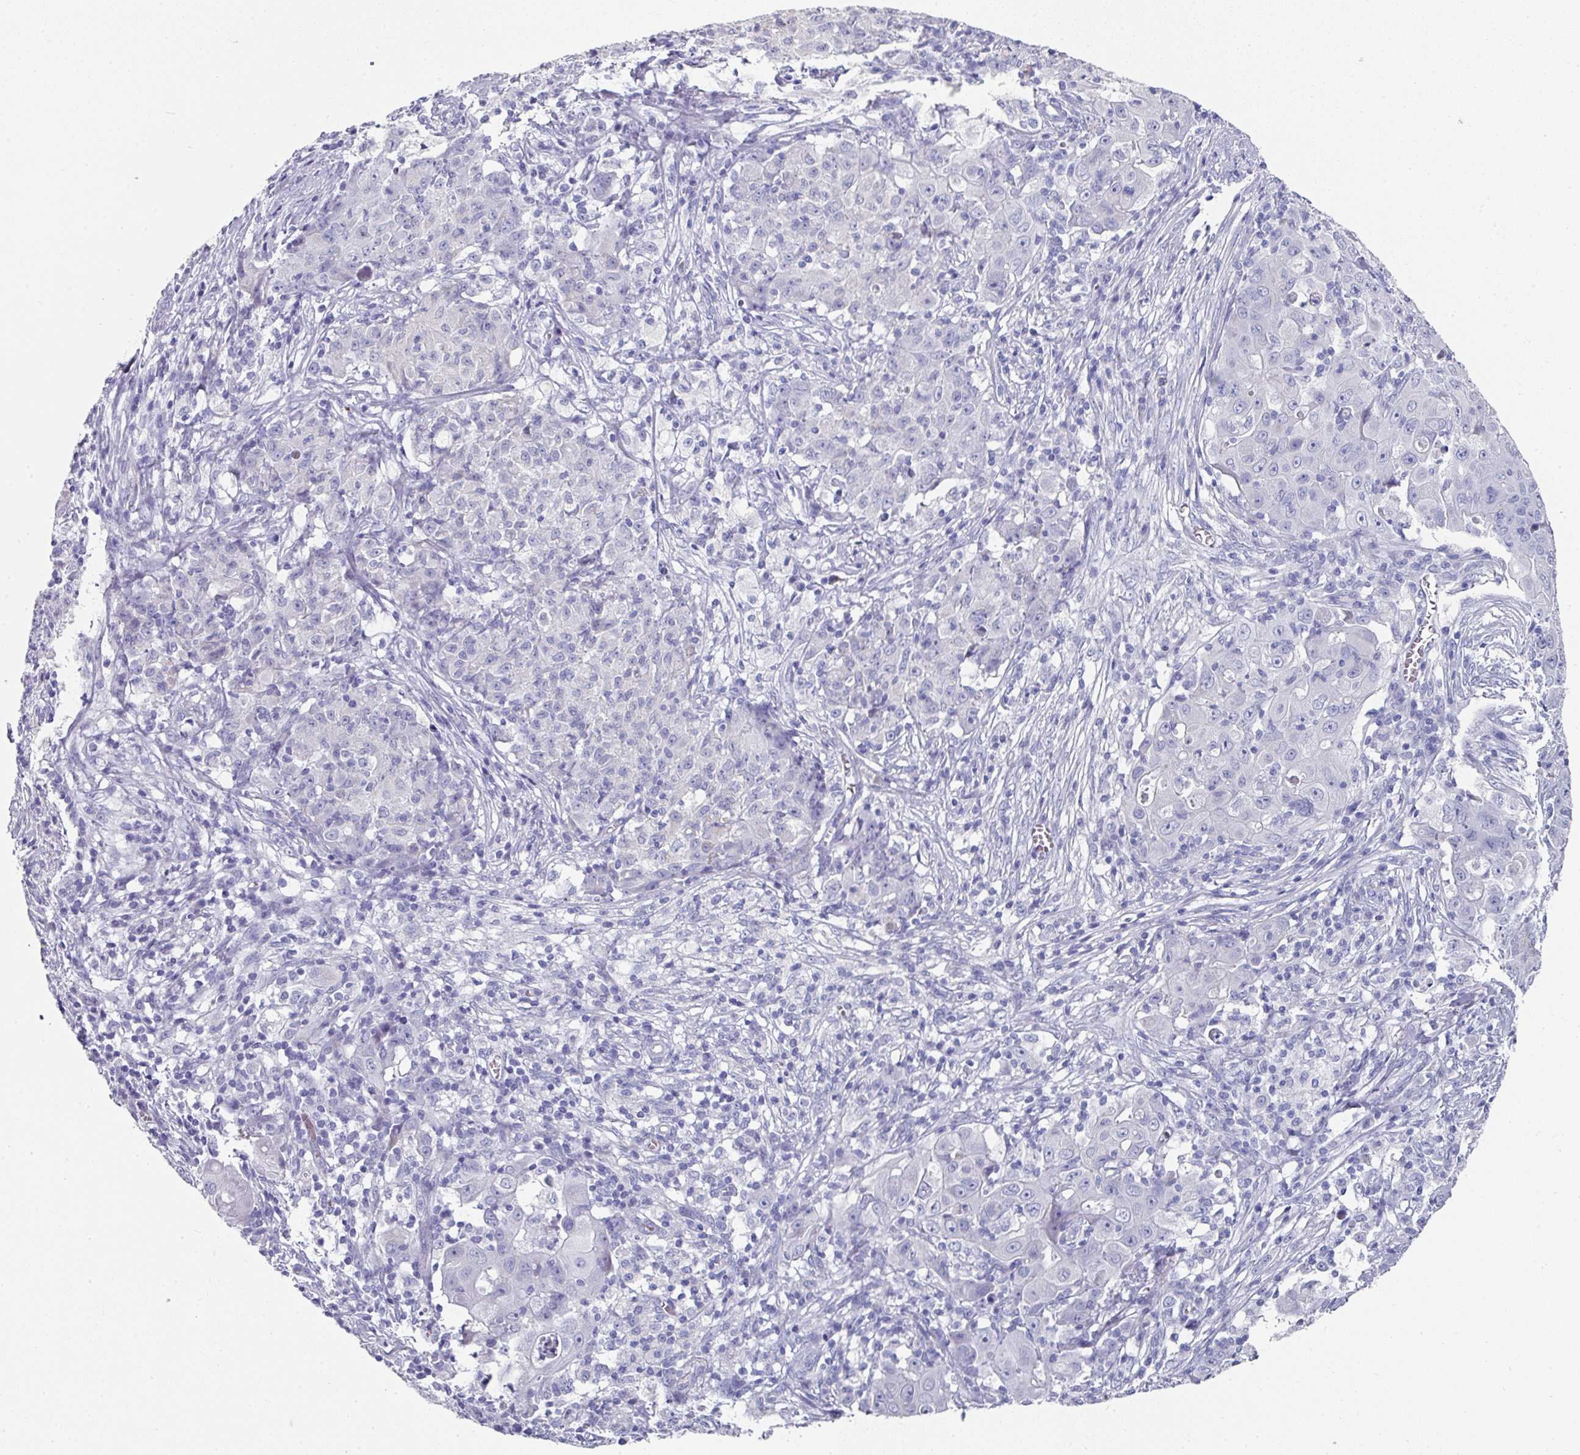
{"staining": {"intensity": "negative", "quantity": "none", "location": "none"}, "tissue": "ovarian cancer", "cell_type": "Tumor cells", "image_type": "cancer", "snomed": [{"axis": "morphology", "description": "Carcinoma, endometroid"}, {"axis": "topography", "description": "Ovary"}], "caption": "Immunohistochemical staining of ovarian endometroid carcinoma displays no significant expression in tumor cells. (DAB IHC with hematoxylin counter stain).", "gene": "SETBP1", "patient": {"sex": "female", "age": 42}}